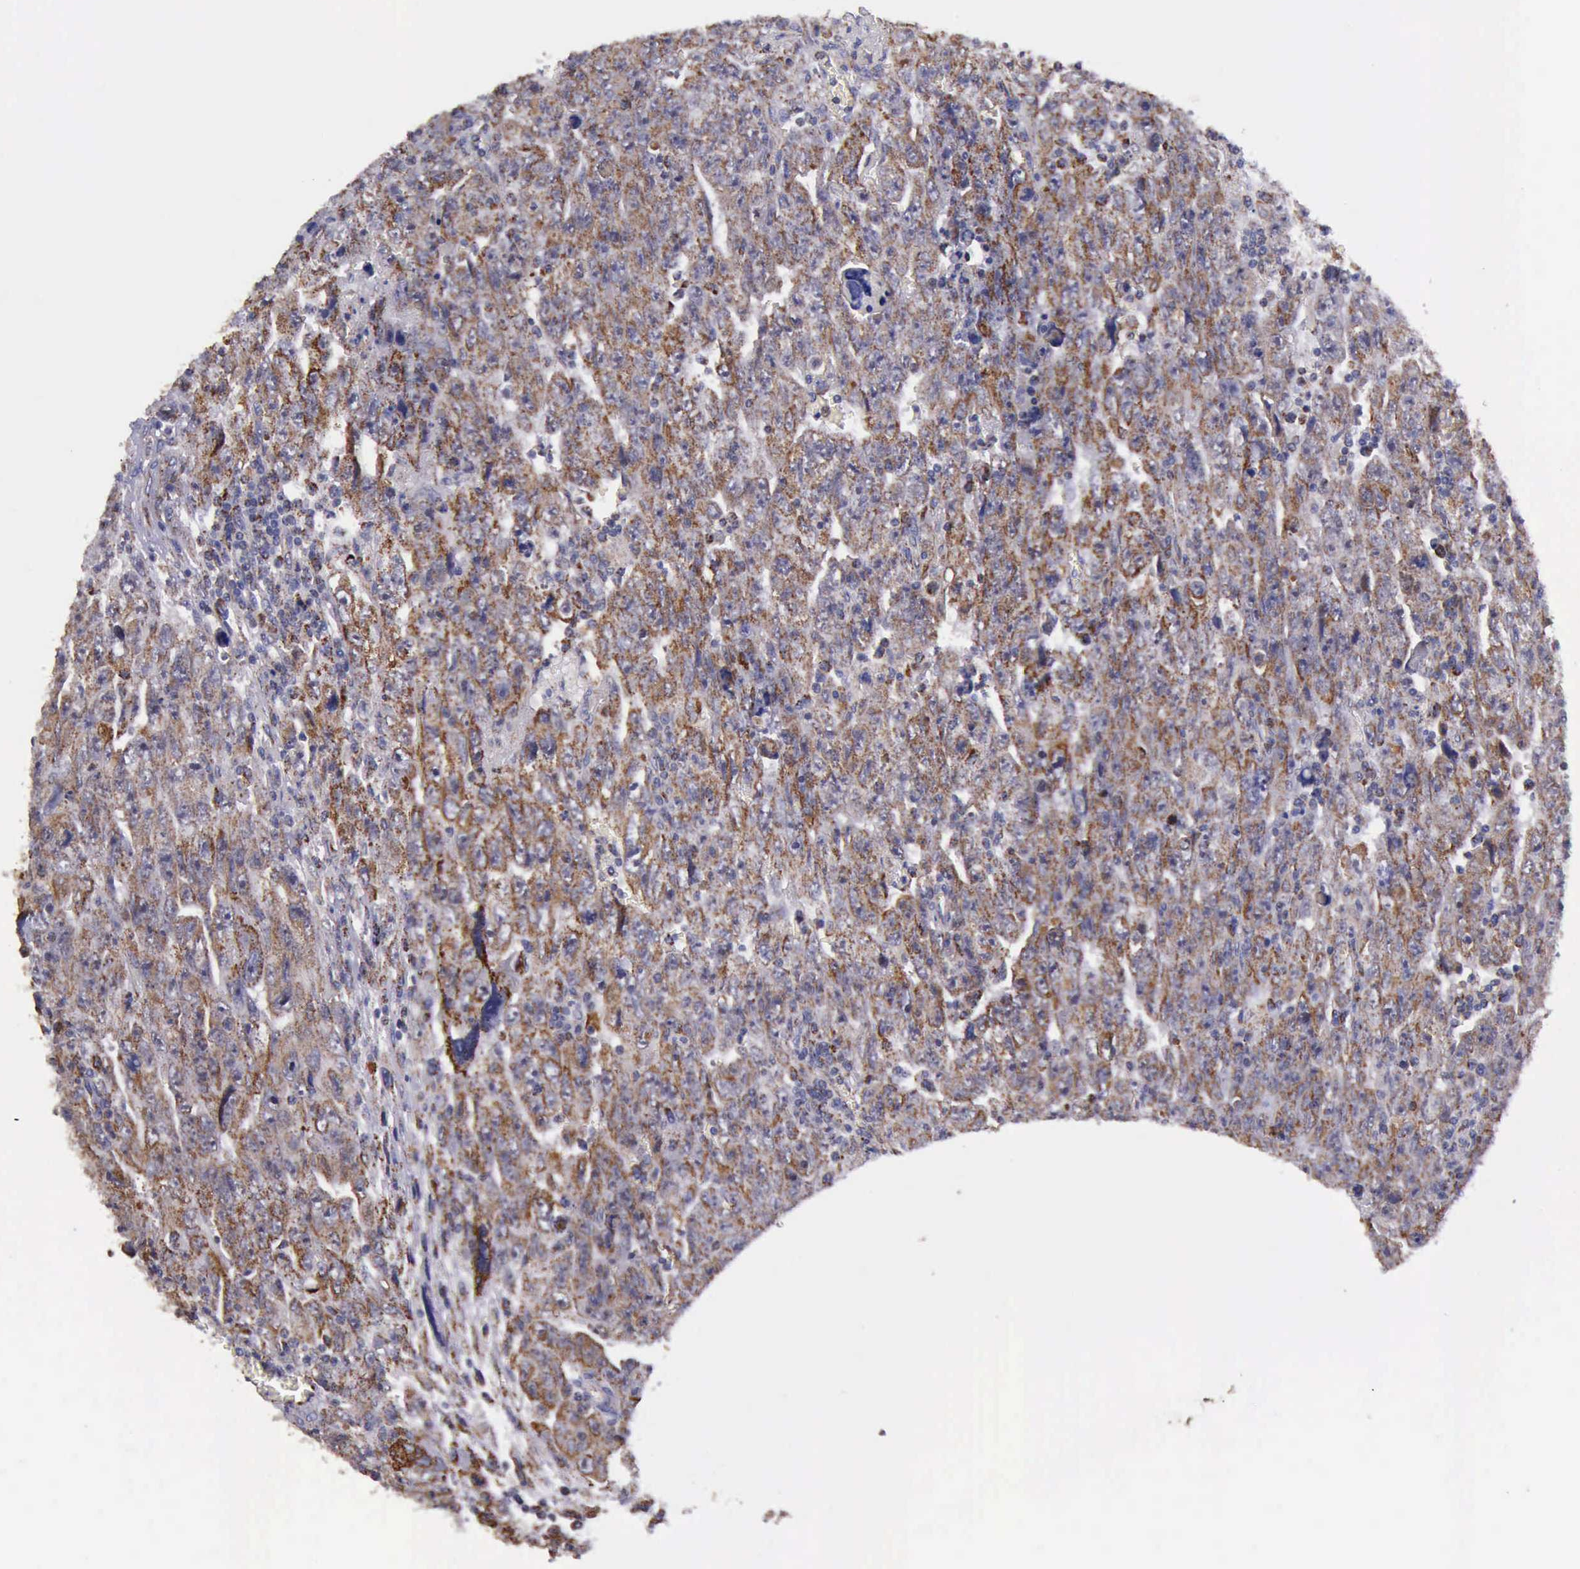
{"staining": {"intensity": "moderate", "quantity": ">75%", "location": "cytoplasmic/membranous"}, "tissue": "testis cancer", "cell_type": "Tumor cells", "image_type": "cancer", "snomed": [{"axis": "morphology", "description": "Carcinoma, Embryonal, NOS"}, {"axis": "topography", "description": "Testis"}], "caption": "Moderate cytoplasmic/membranous positivity for a protein is identified in approximately >75% of tumor cells of testis cancer using IHC.", "gene": "TXN2", "patient": {"sex": "male", "age": 28}}